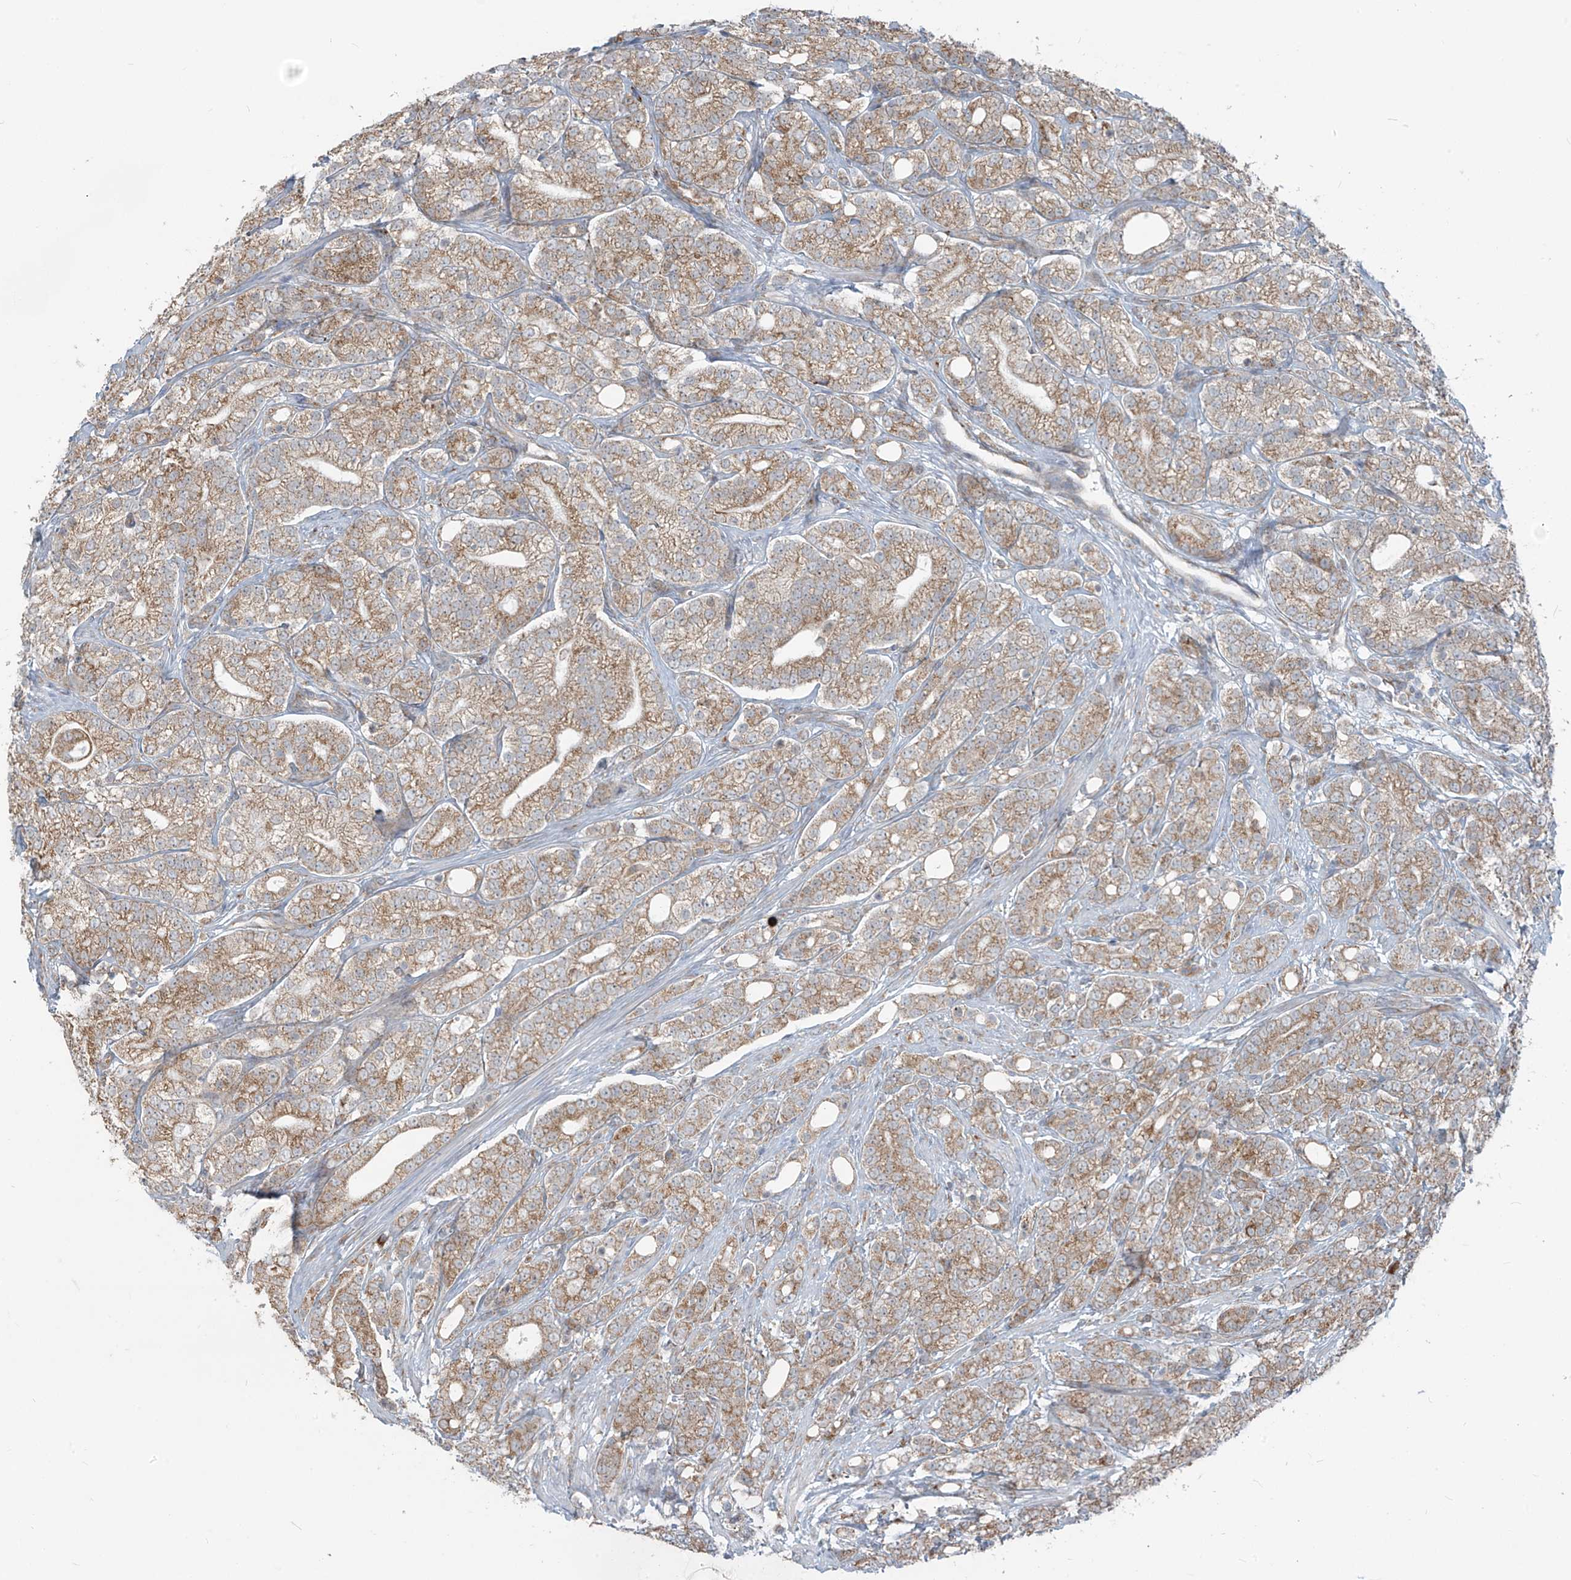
{"staining": {"intensity": "moderate", "quantity": ">75%", "location": "cytoplasmic/membranous"}, "tissue": "prostate cancer", "cell_type": "Tumor cells", "image_type": "cancer", "snomed": [{"axis": "morphology", "description": "Adenocarcinoma, High grade"}, {"axis": "topography", "description": "Prostate"}], "caption": "Prostate cancer (high-grade adenocarcinoma) was stained to show a protein in brown. There is medium levels of moderate cytoplasmic/membranous expression in about >75% of tumor cells.", "gene": "KATNIP", "patient": {"sex": "male", "age": 57}}